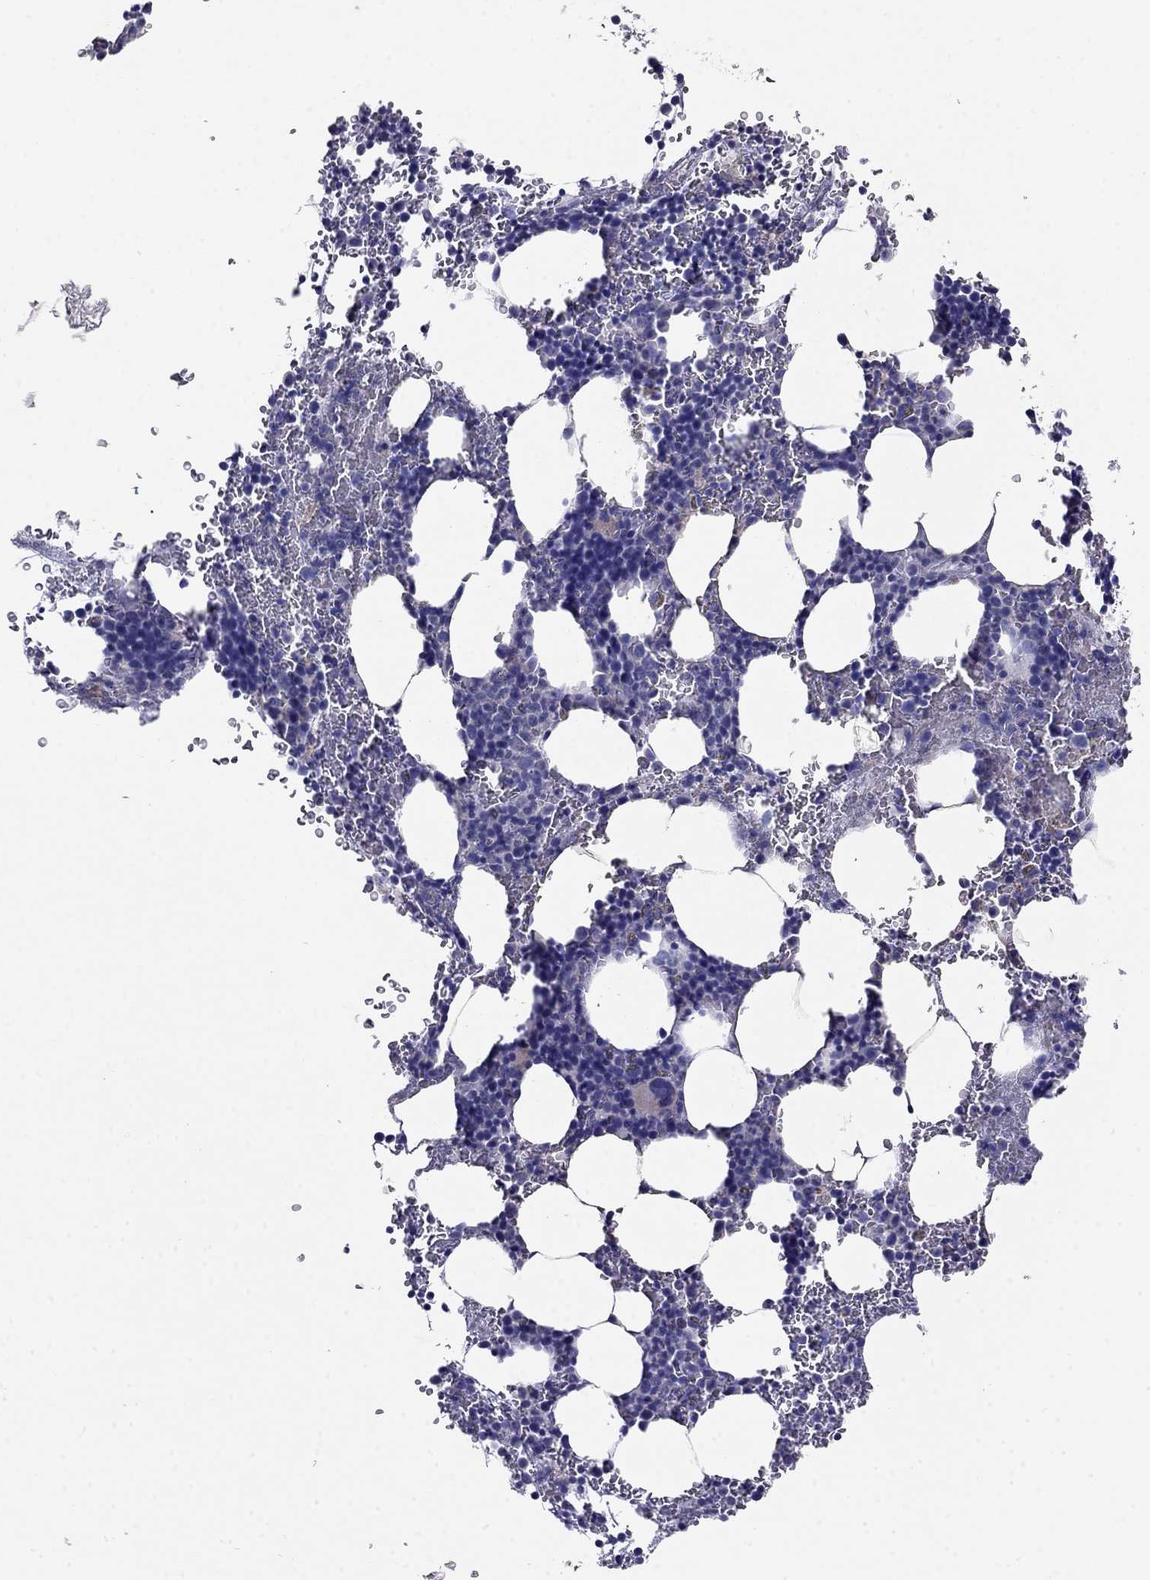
{"staining": {"intensity": "negative", "quantity": "none", "location": "none"}, "tissue": "bone marrow", "cell_type": "Hematopoietic cells", "image_type": "normal", "snomed": [{"axis": "morphology", "description": "Normal tissue, NOS"}, {"axis": "topography", "description": "Bone marrow"}], "caption": "Hematopoietic cells show no significant protein expression in normal bone marrow. (DAB (3,3'-diaminobenzidine) IHC, high magnification).", "gene": "LY6H", "patient": {"sex": "male", "age": 77}}